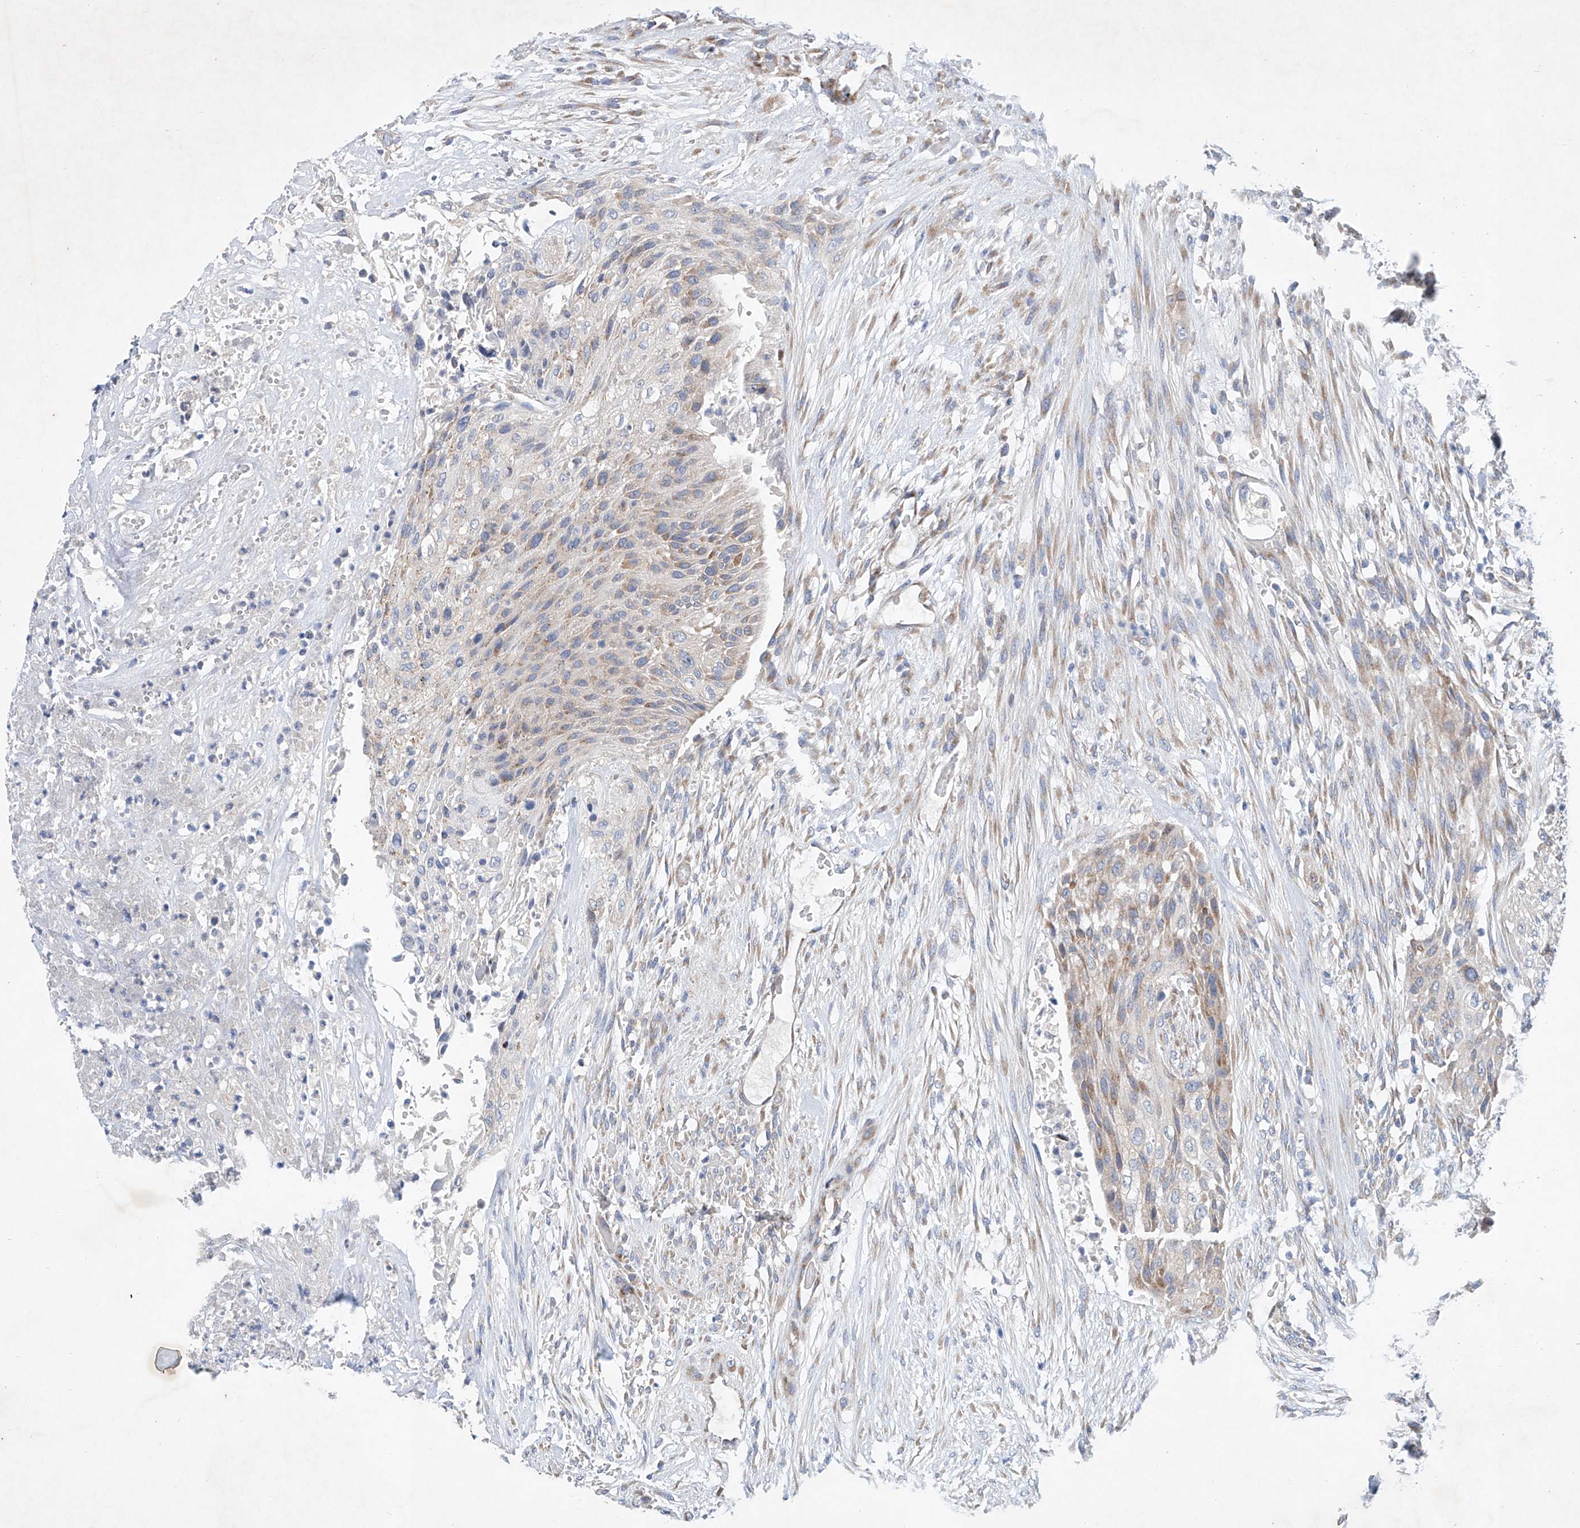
{"staining": {"intensity": "weak", "quantity": "<25%", "location": "cytoplasmic/membranous"}, "tissue": "urothelial cancer", "cell_type": "Tumor cells", "image_type": "cancer", "snomed": [{"axis": "morphology", "description": "Urothelial carcinoma, High grade"}, {"axis": "topography", "description": "Urinary bladder"}], "caption": "This is an immunohistochemistry (IHC) micrograph of human urothelial cancer. There is no expression in tumor cells.", "gene": "FASTK", "patient": {"sex": "male", "age": 35}}